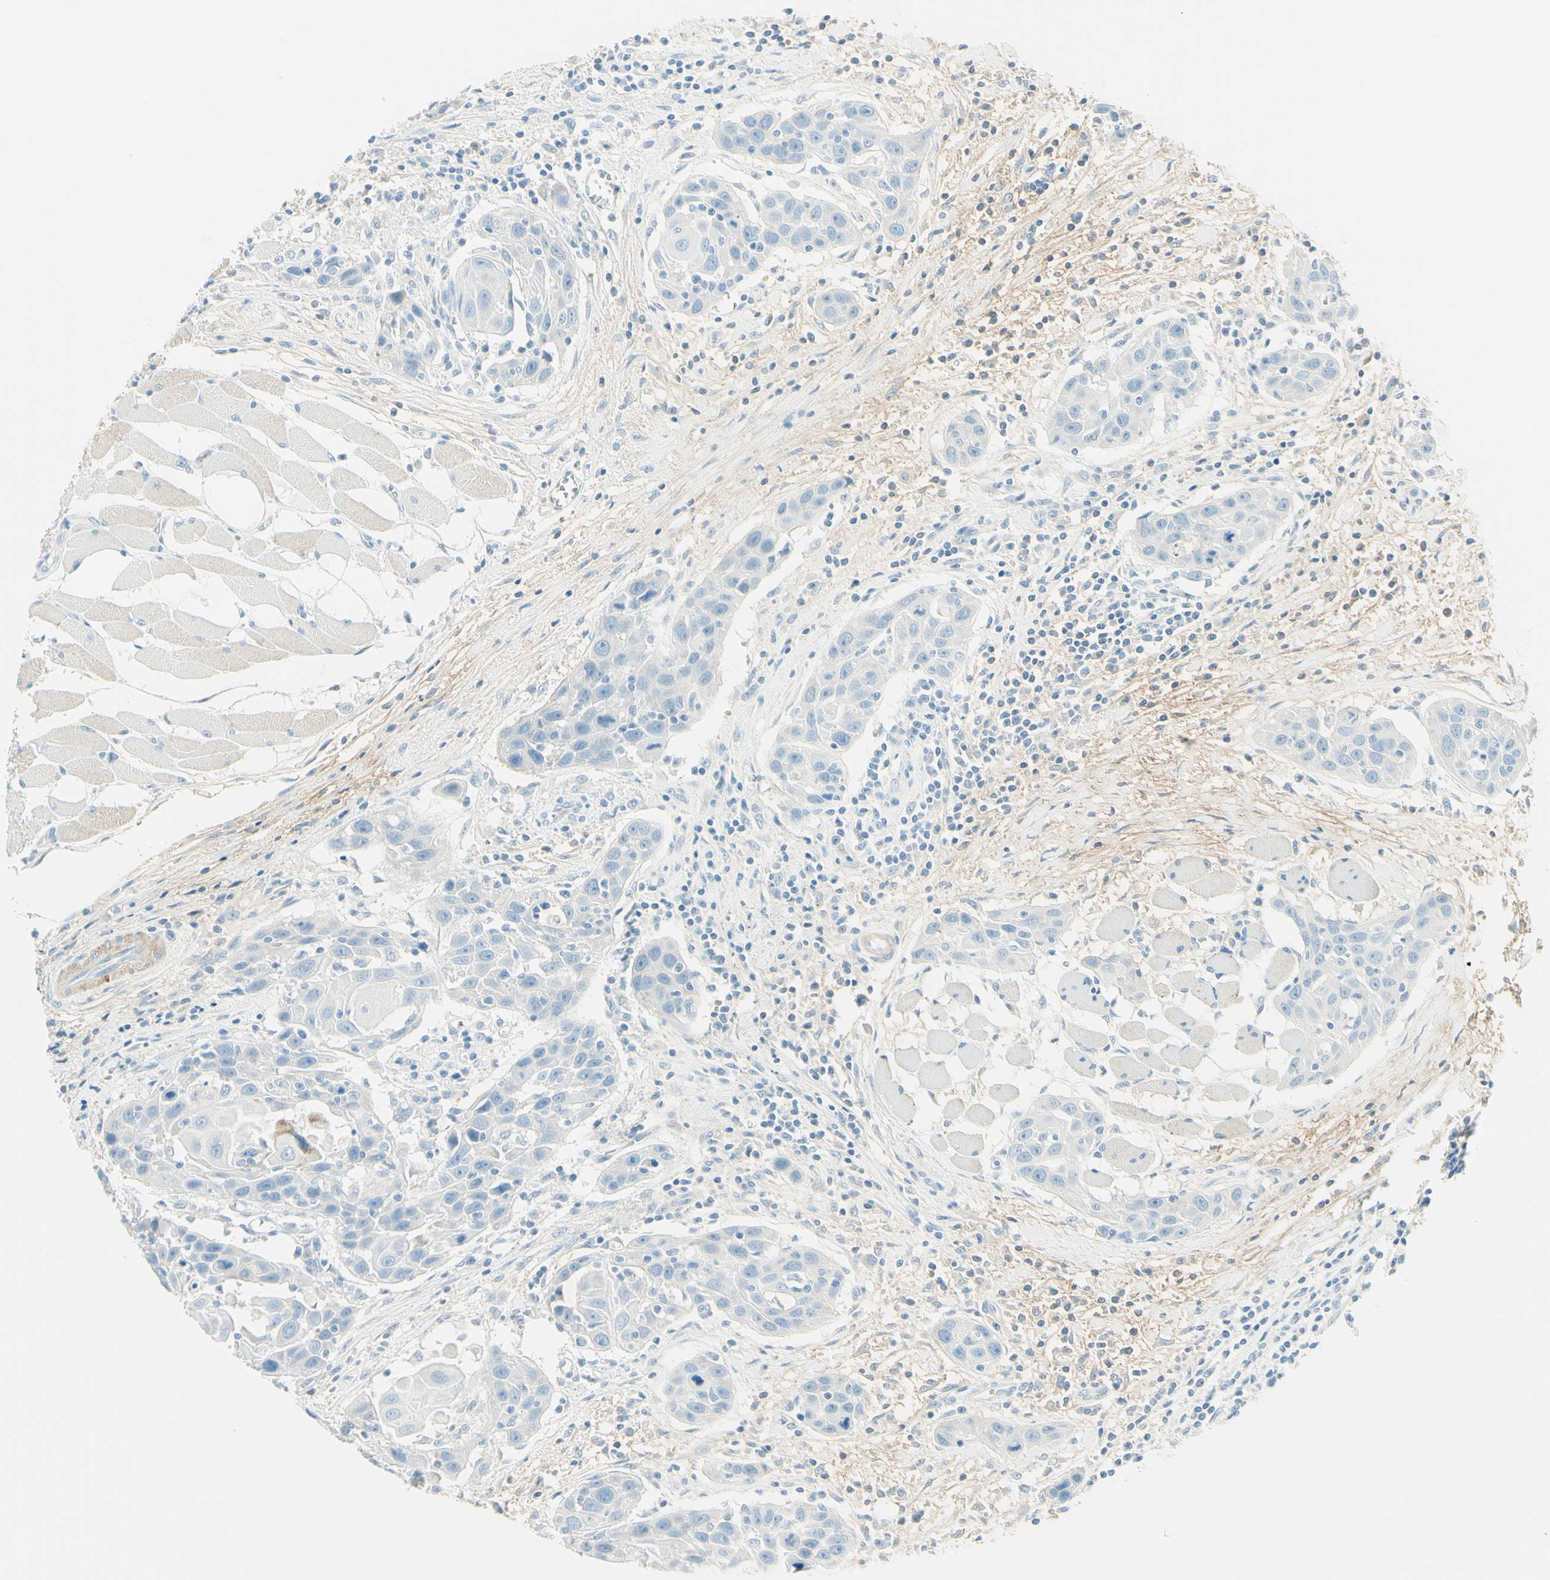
{"staining": {"intensity": "negative", "quantity": "none", "location": "none"}, "tissue": "head and neck cancer", "cell_type": "Tumor cells", "image_type": "cancer", "snomed": [{"axis": "morphology", "description": "Squamous cell carcinoma, NOS"}, {"axis": "topography", "description": "Oral tissue"}, {"axis": "topography", "description": "Head-Neck"}], "caption": "This photomicrograph is of head and neck cancer stained with immunohistochemistry (IHC) to label a protein in brown with the nuclei are counter-stained blue. There is no positivity in tumor cells. Brightfield microscopy of immunohistochemistry (IHC) stained with DAB (3,3'-diaminobenzidine) (brown) and hematoxylin (blue), captured at high magnification.", "gene": "NCBP2L", "patient": {"sex": "female", "age": 50}}